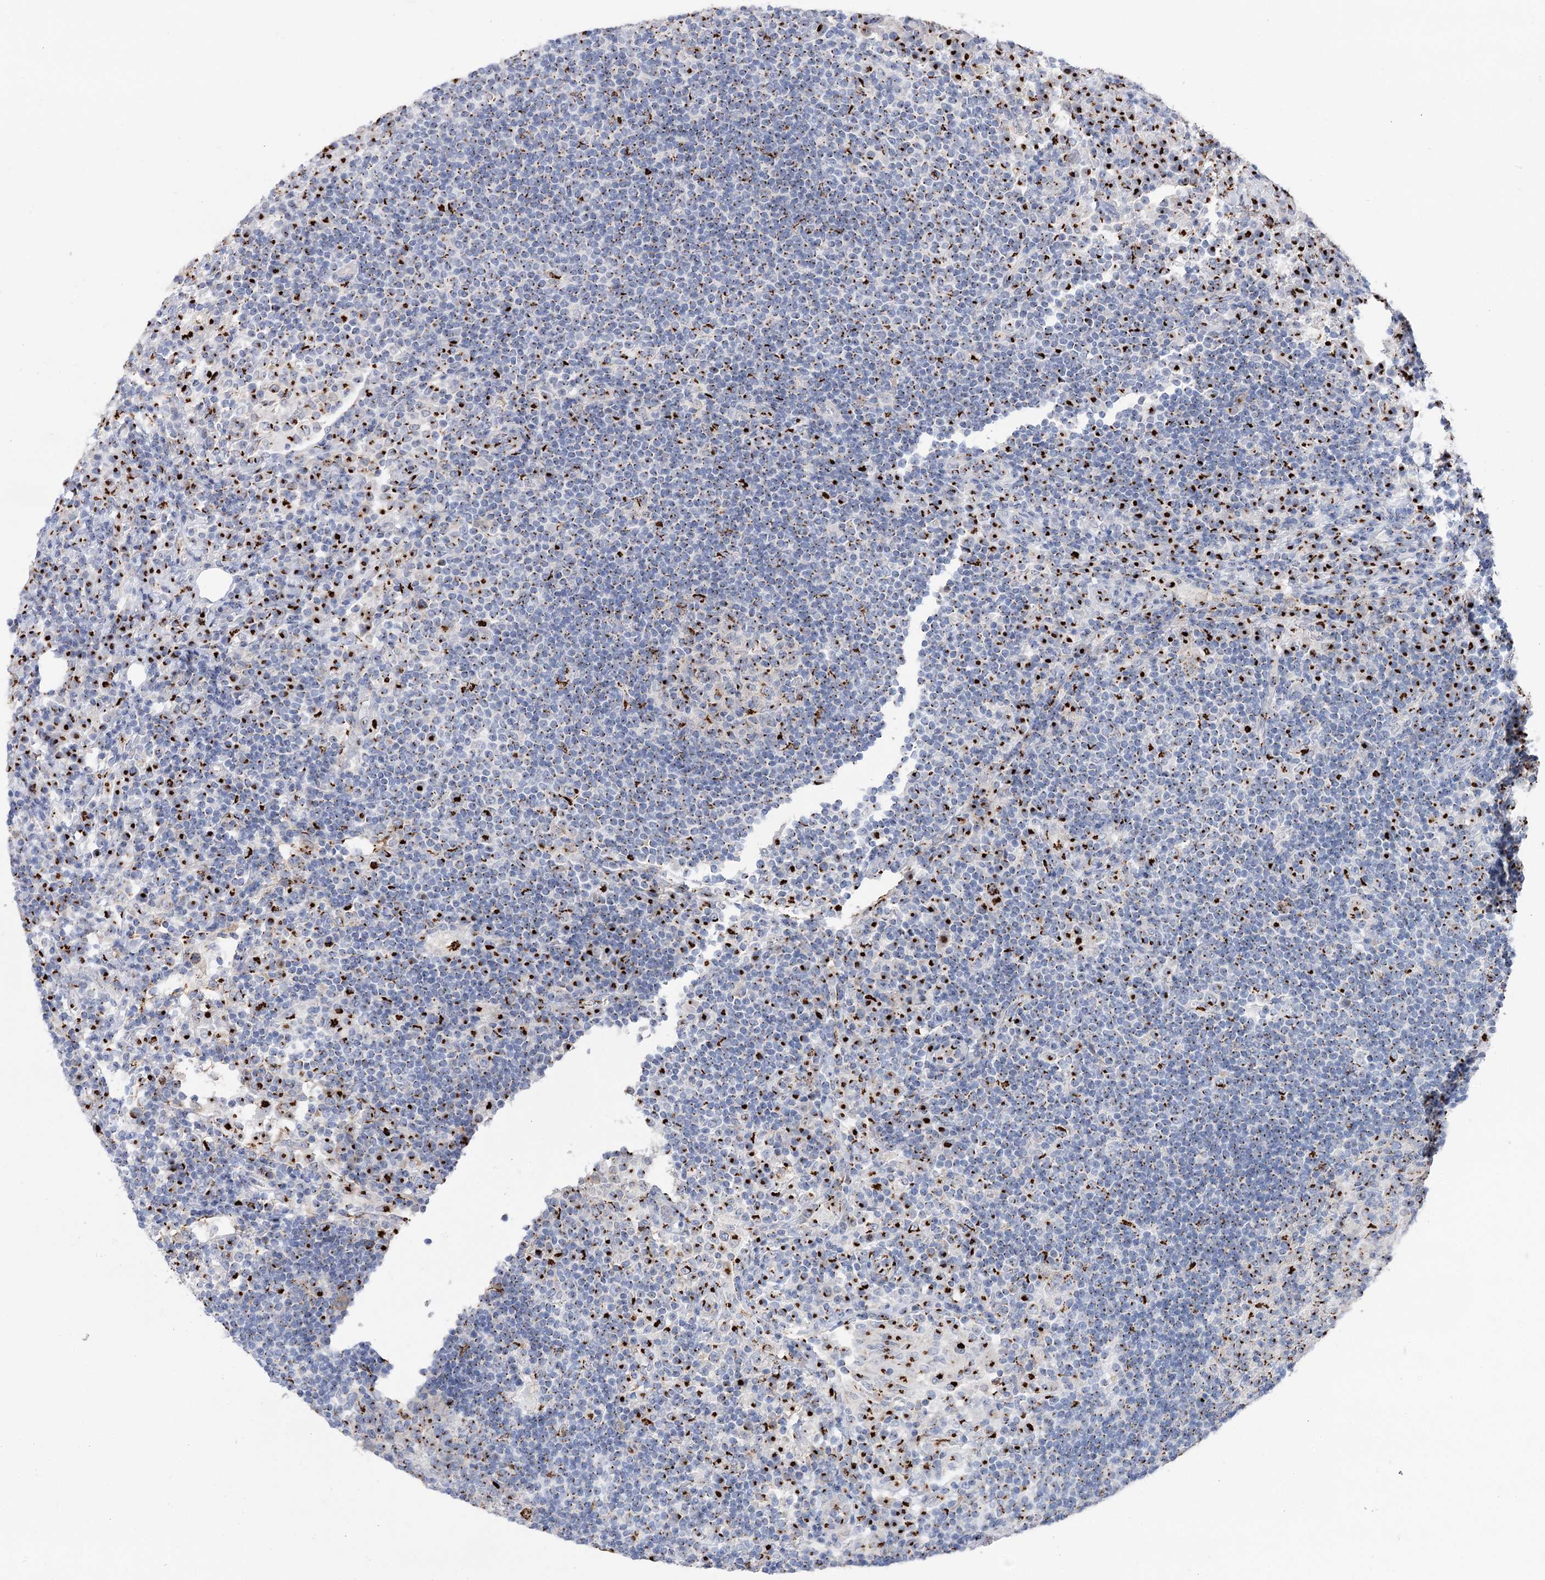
{"staining": {"intensity": "strong", "quantity": "25%-75%", "location": "cytoplasmic/membranous"}, "tissue": "lymph node", "cell_type": "Germinal center cells", "image_type": "normal", "snomed": [{"axis": "morphology", "description": "Normal tissue, NOS"}, {"axis": "topography", "description": "Lymph node"}], "caption": "Protein expression analysis of benign lymph node demonstrates strong cytoplasmic/membranous staining in approximately 25%-75% of germinal center cells. (Stains: DAB in brown, nuclei in blue, Microscopy: brightfield microscopy at high magnification).", "gene": "TMEM165", "patient": {"sex": "female", "age": 53}}